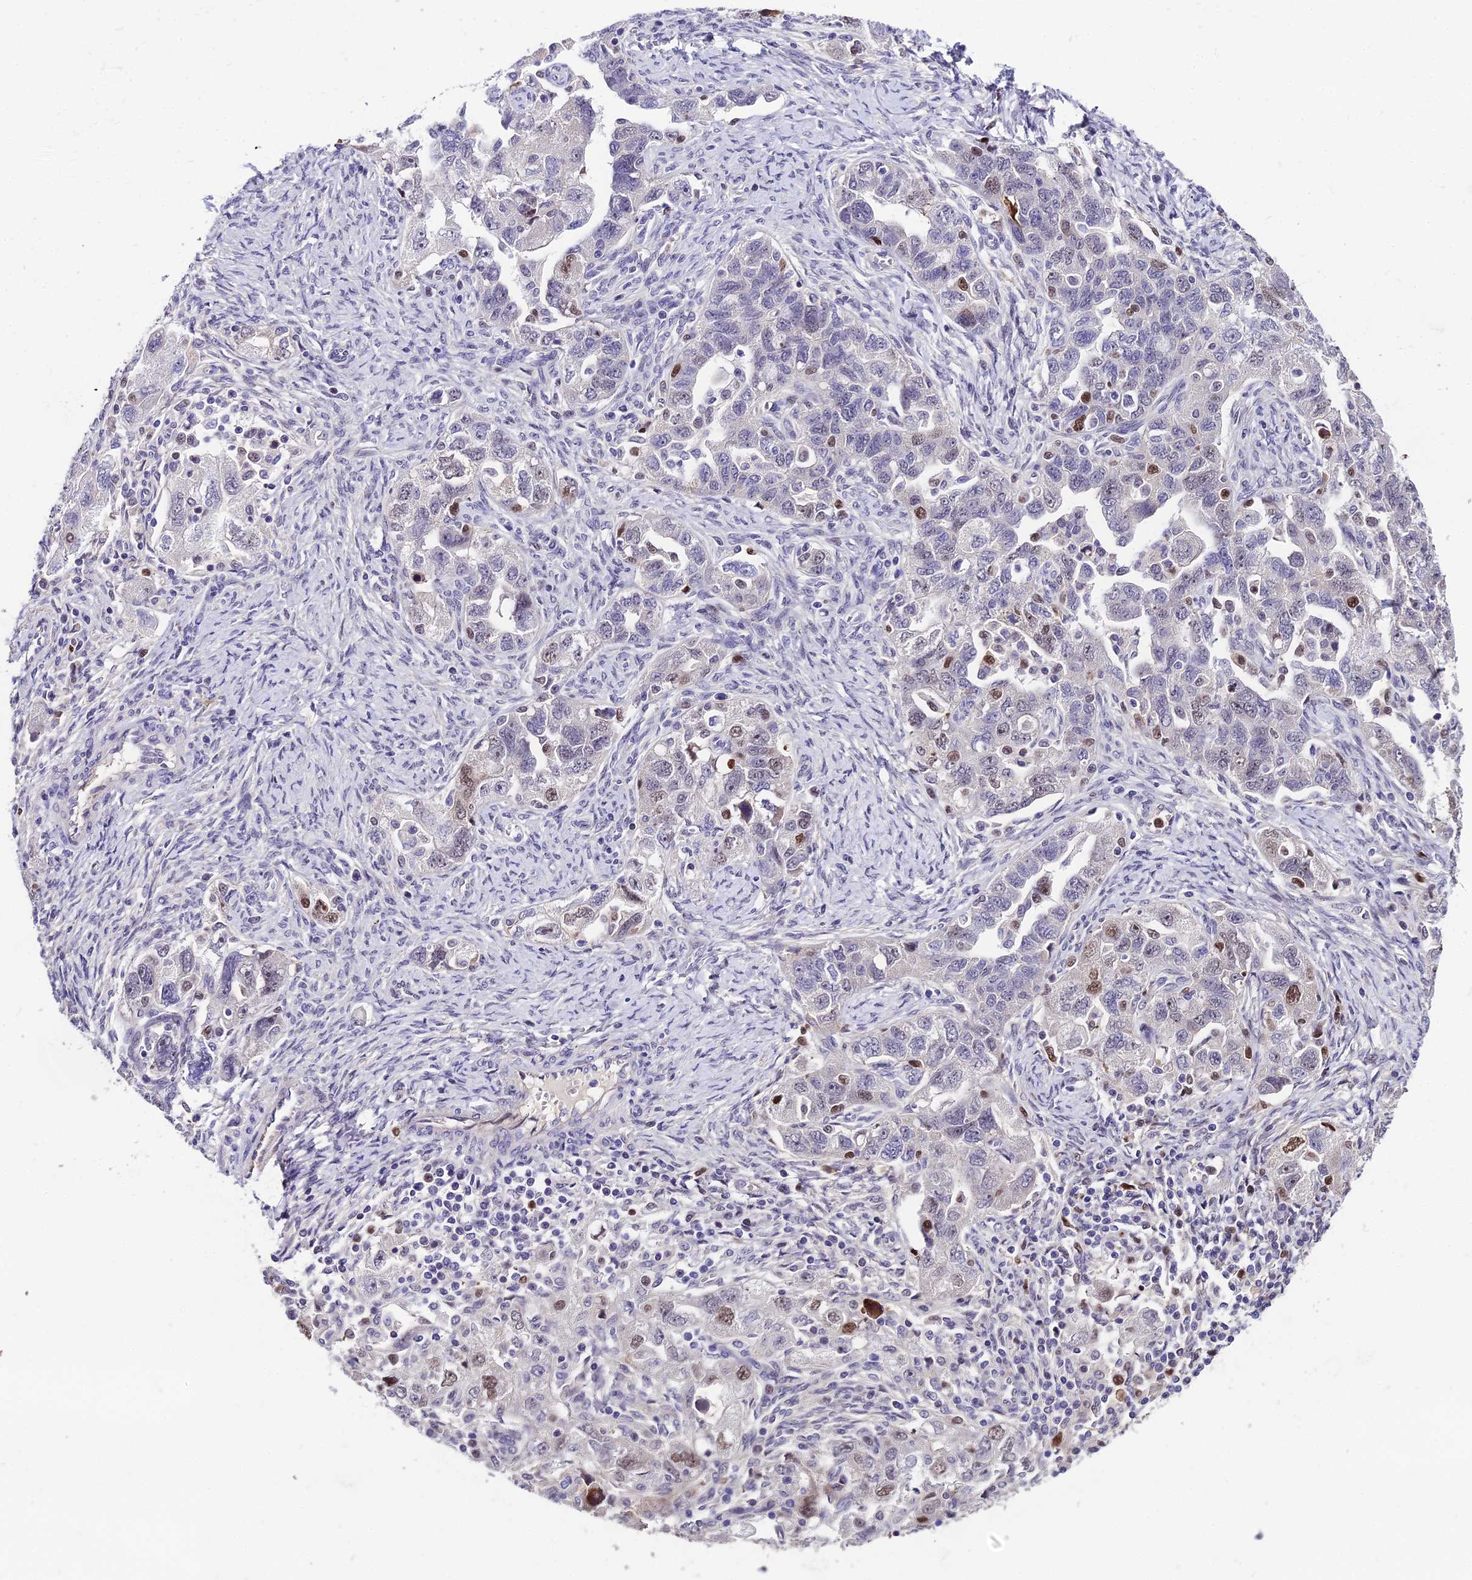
{"staining": {"intensity": "moderate", "quantity": "<25%", "location": "nuclear"}, "tissue": "ovarian cancer", "cell_type": "Tumor cells", "image_type": "cancer", "snomed": [{"axis": "morphology", "description": "Carcinoma, NOS"}, {"axis": "morphology", "description": "Cystadenocarcinoma, serous, NOS"}, {"axis": "topography", "description": "Ovary"}], "caption": "This histopathology image shows ovarian cancer stained with immunohistochemistry (IHC) to label a protein in brown. The nuclear of tumor cells show moderate positivity for the protein. Nuclei are counter-stained blue.", "gene": "TRIML2", "patient": {"sex": "female", "age": 69}}